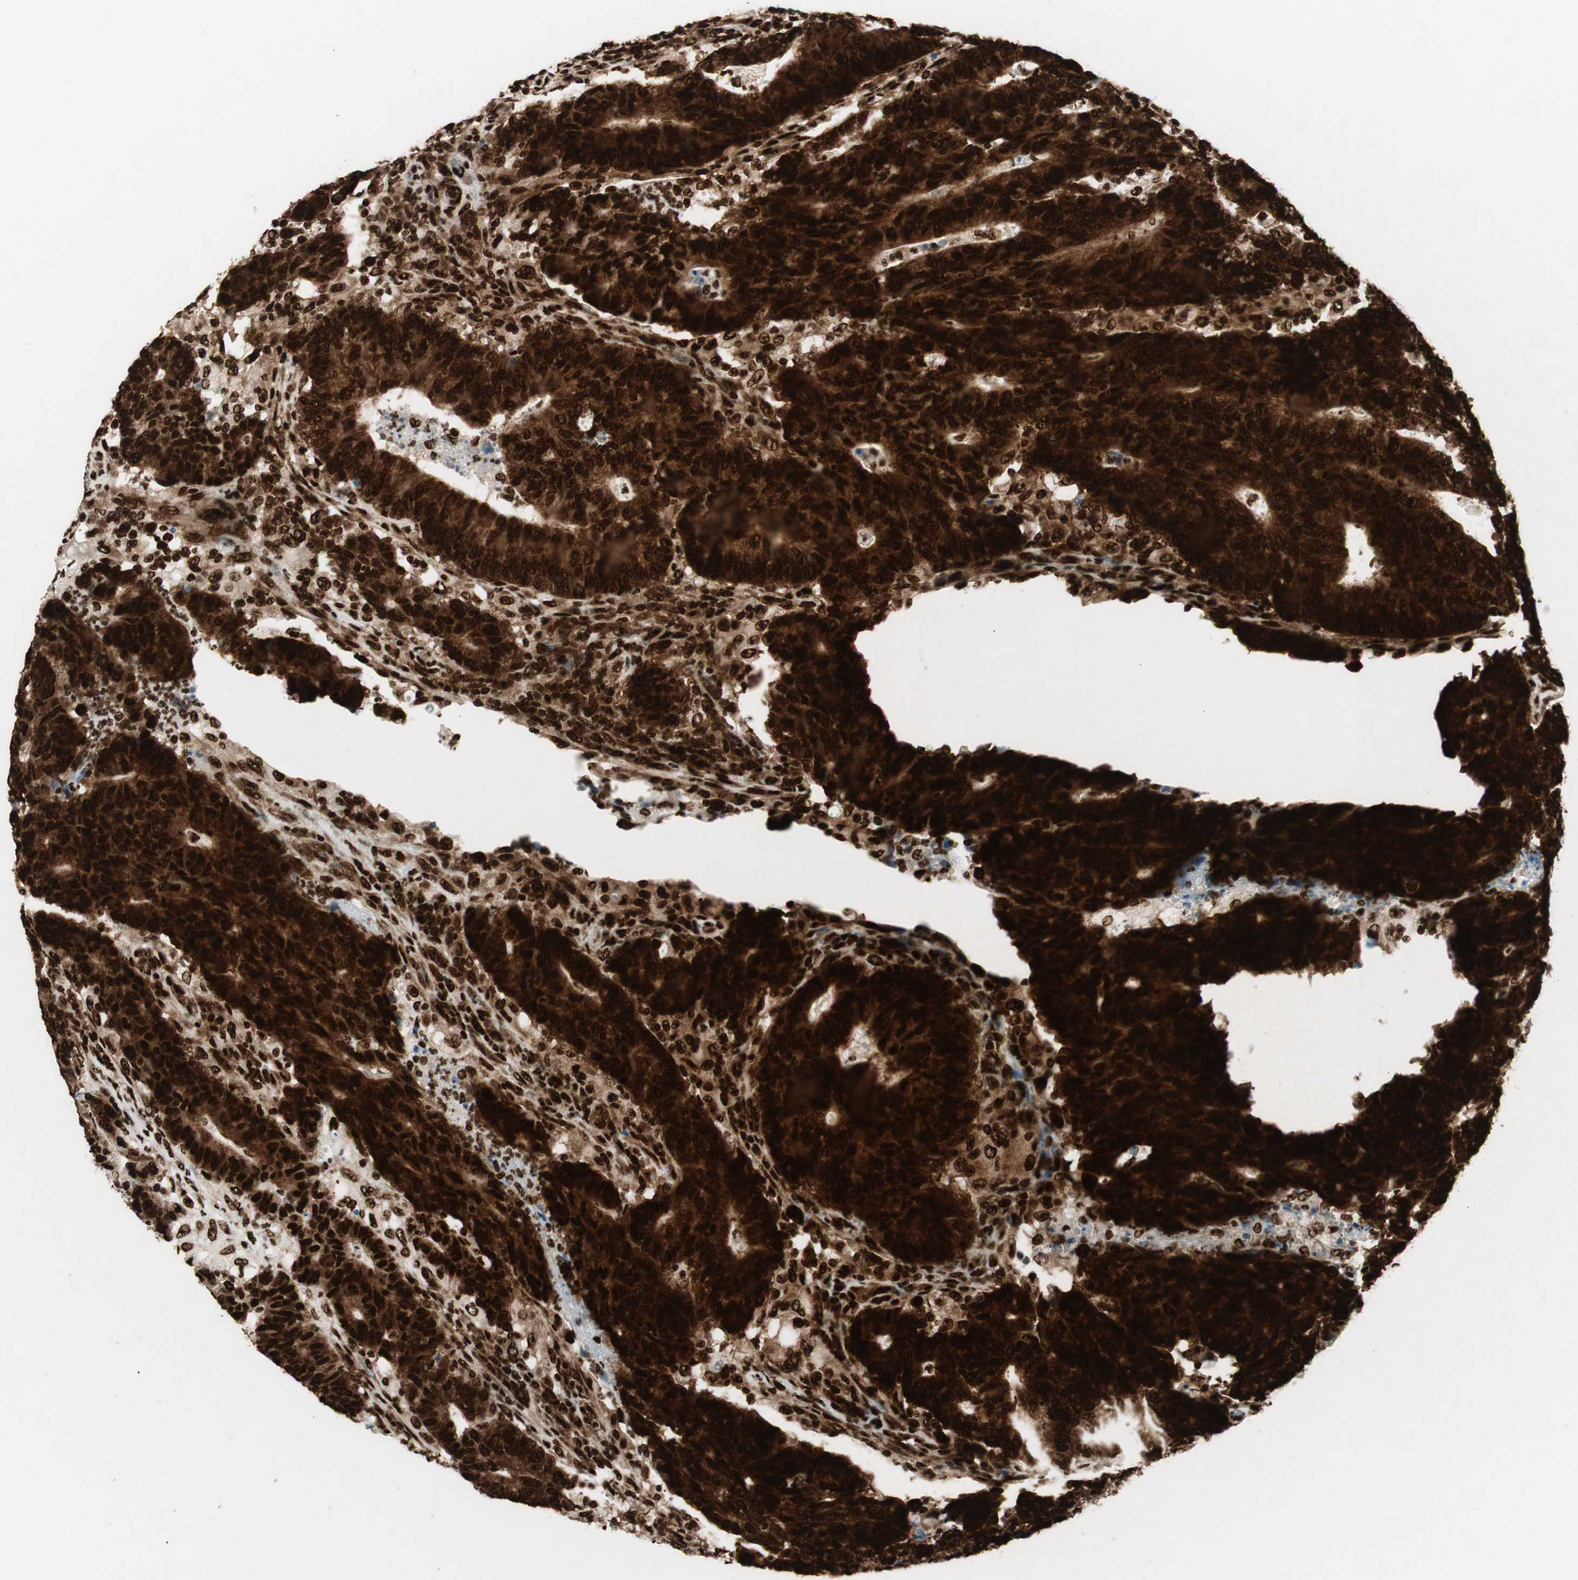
{"staining": {"intensity": "strong", "quantity": ">75%", "location": "cytoplasmic/membranous,nuclear"}, "tissue": "colorectal cancer", "cell_type": "Tumor cells", "image_type": "cancer", "snomed": [{"axis": "morphology", "description": "Normal tissue, NOS"}, {"axis": "morphology", "description": "Adenocarcinoma, NOS"}, {"axis": "topography", "description": "Colon"}], "caption": "Human colorectal cancer stained for a protein (brown) demonstrates strong cytoplasmic/membranous and nuclear positive expression in about >75% of tumor cells.", "gene": "EWSR1", "patient": {"sex": "female", "age": 75}}